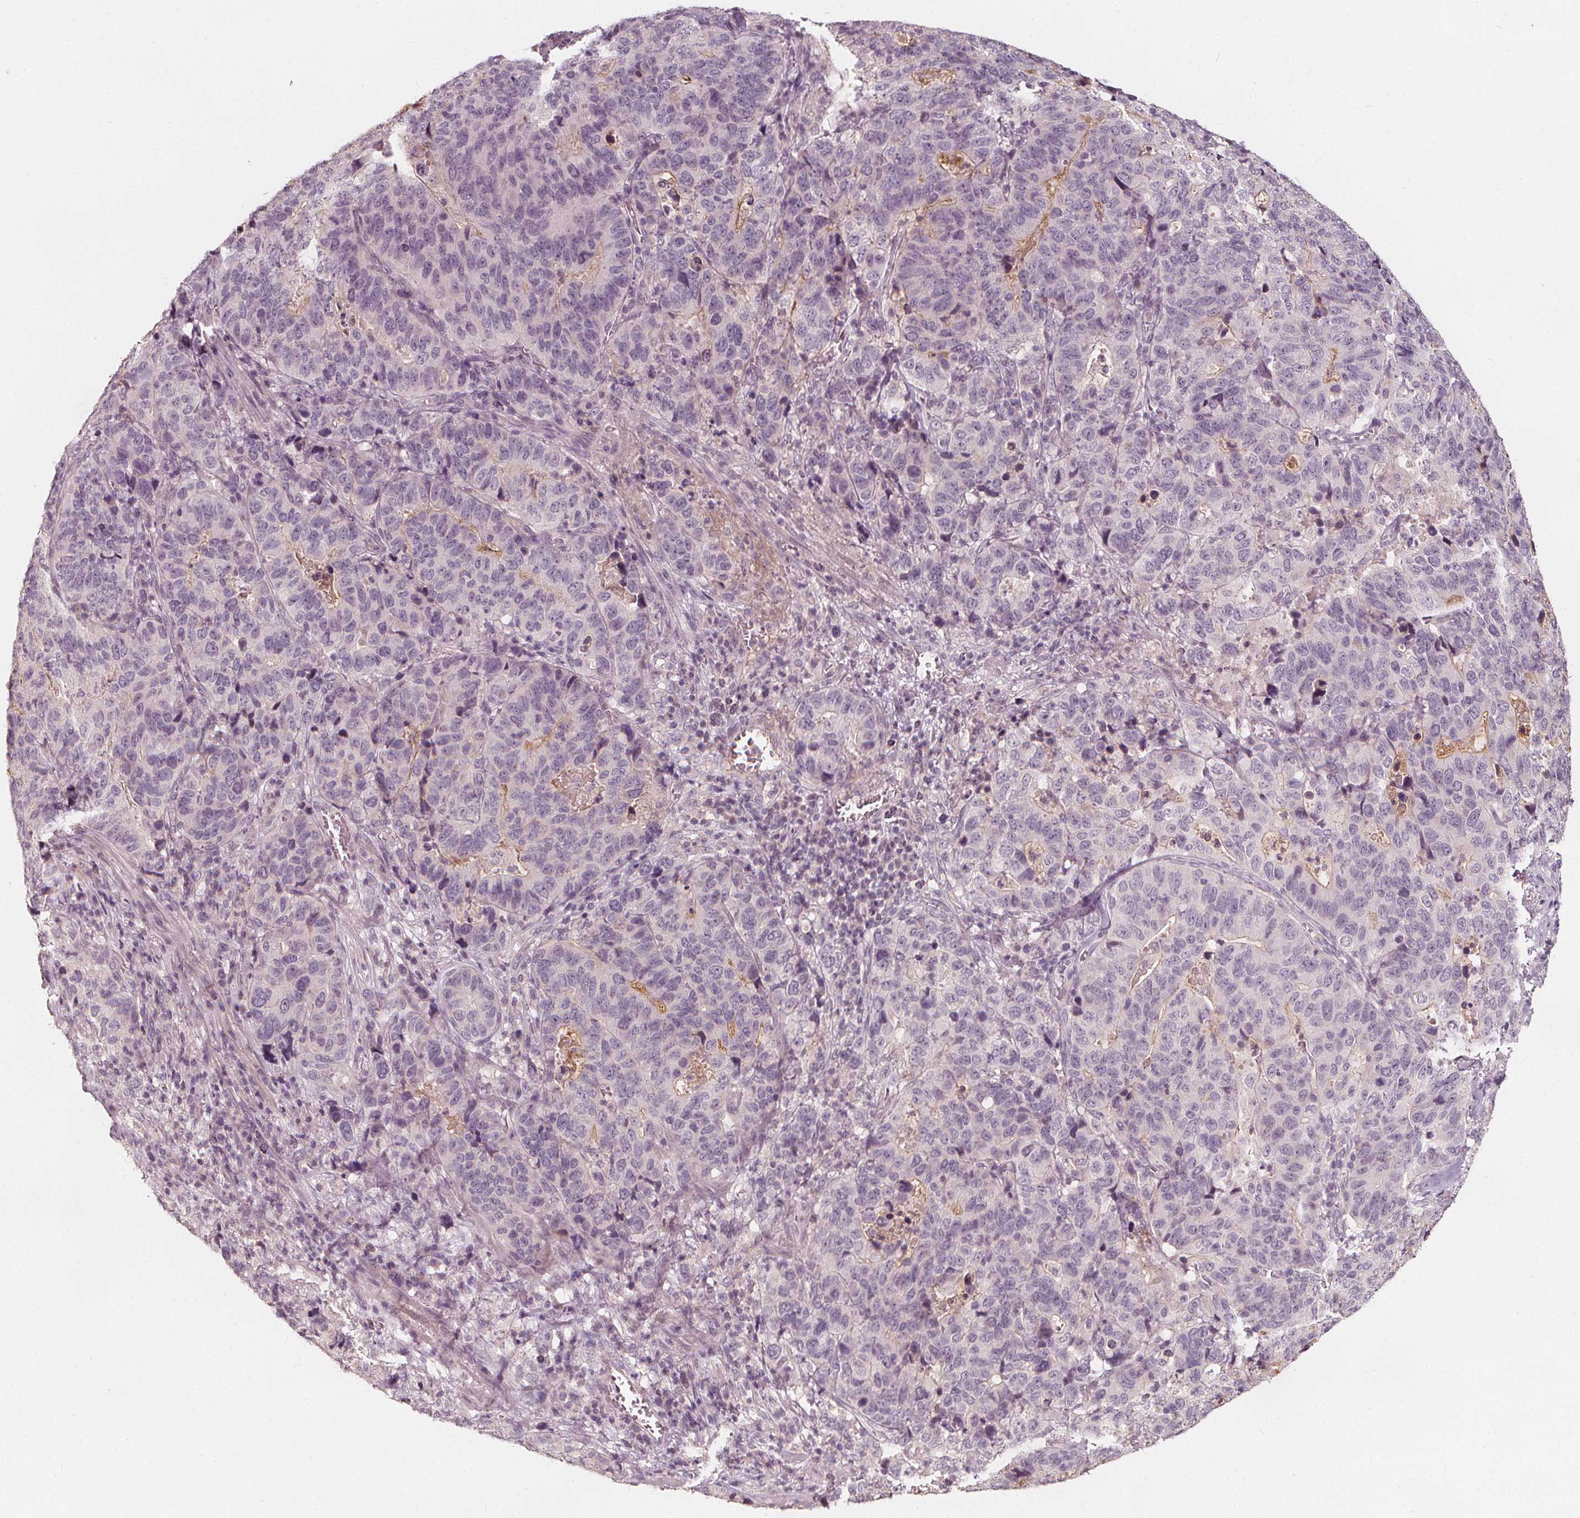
{"staining": {"intensity": "negative", "quantity": "none", "location": "none"}, "tissue": "stomach cancer", "cell_type": "Tumor cells", "image_type": "cancer", "snomed": [{"axis": "morphology", "description": "Adenocarcinoma, NOS"}, {"axis": "topography", "description": "Stomach, upper"}], "caption": "Immunohistochemistry (IHC) of human stomach adenocarcinoma demonstrates no staining in tumor cells.", "gene": "NPC1L1", "patient": {"sex": "female", "age": 67}}